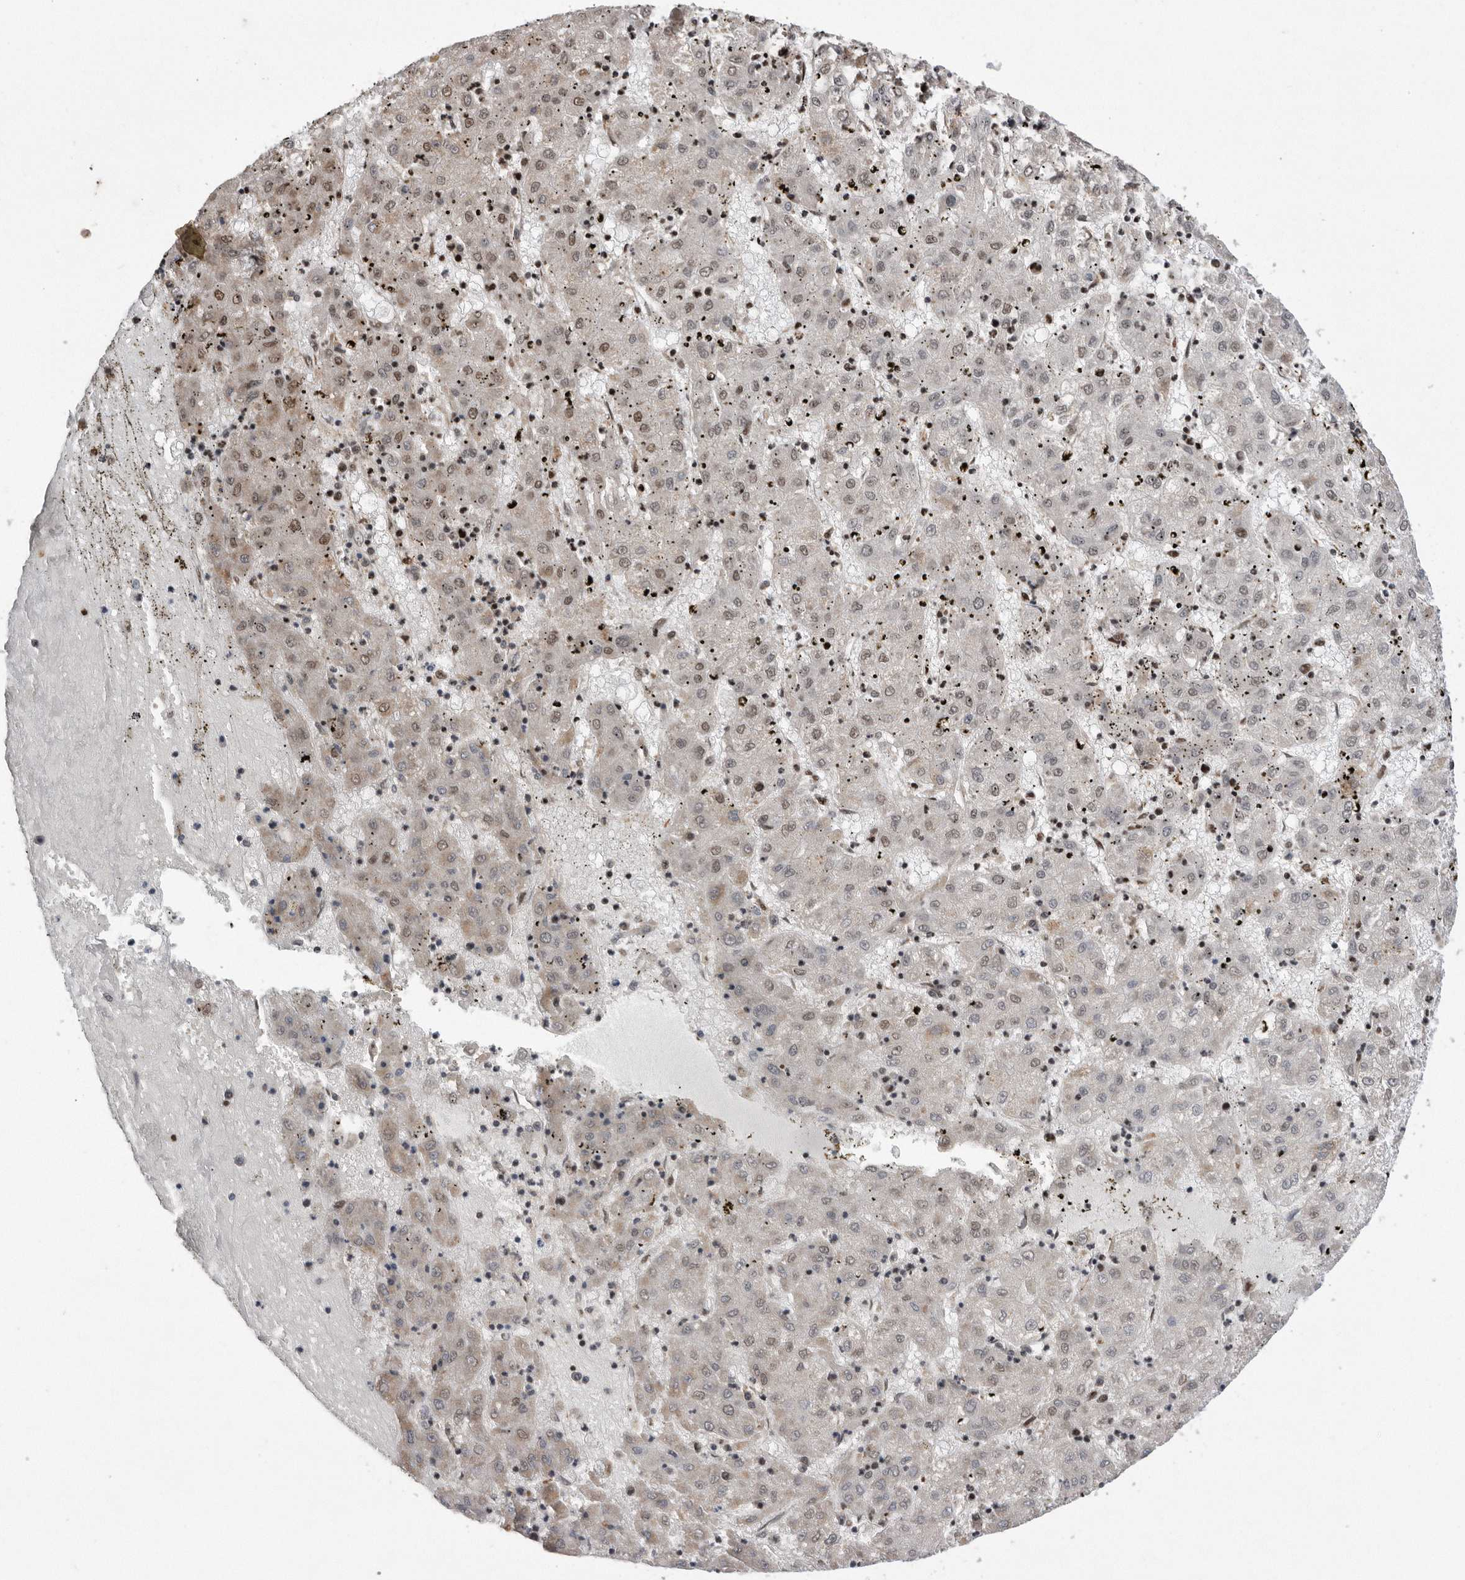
{"staining": {"intensity": "weak", "quantity": "25%-75%", "location": "cytoplasmic/membranous,nuclear"}, "tissue": "liver cancer", "cell_type": "Tumor cells", "image_type": "cancer", "snomed": [{"axis": "morphology", "description": "Carcinoma, Hepatocellular, NOS"}, {"axis": "topography", "description": "Liver"}], "caption": "Immunohistochemistry (IHC) (DAB (3,3'-diaminobenzidine)) staining of human liver hepatocellular carcinoma exhibits weak cytoplasmic/membranous and nuclear protein expression in about 25%-75% of tumor cells.", "gene": "TDRD3", "patient": {"sex": "male", "age": 72}}